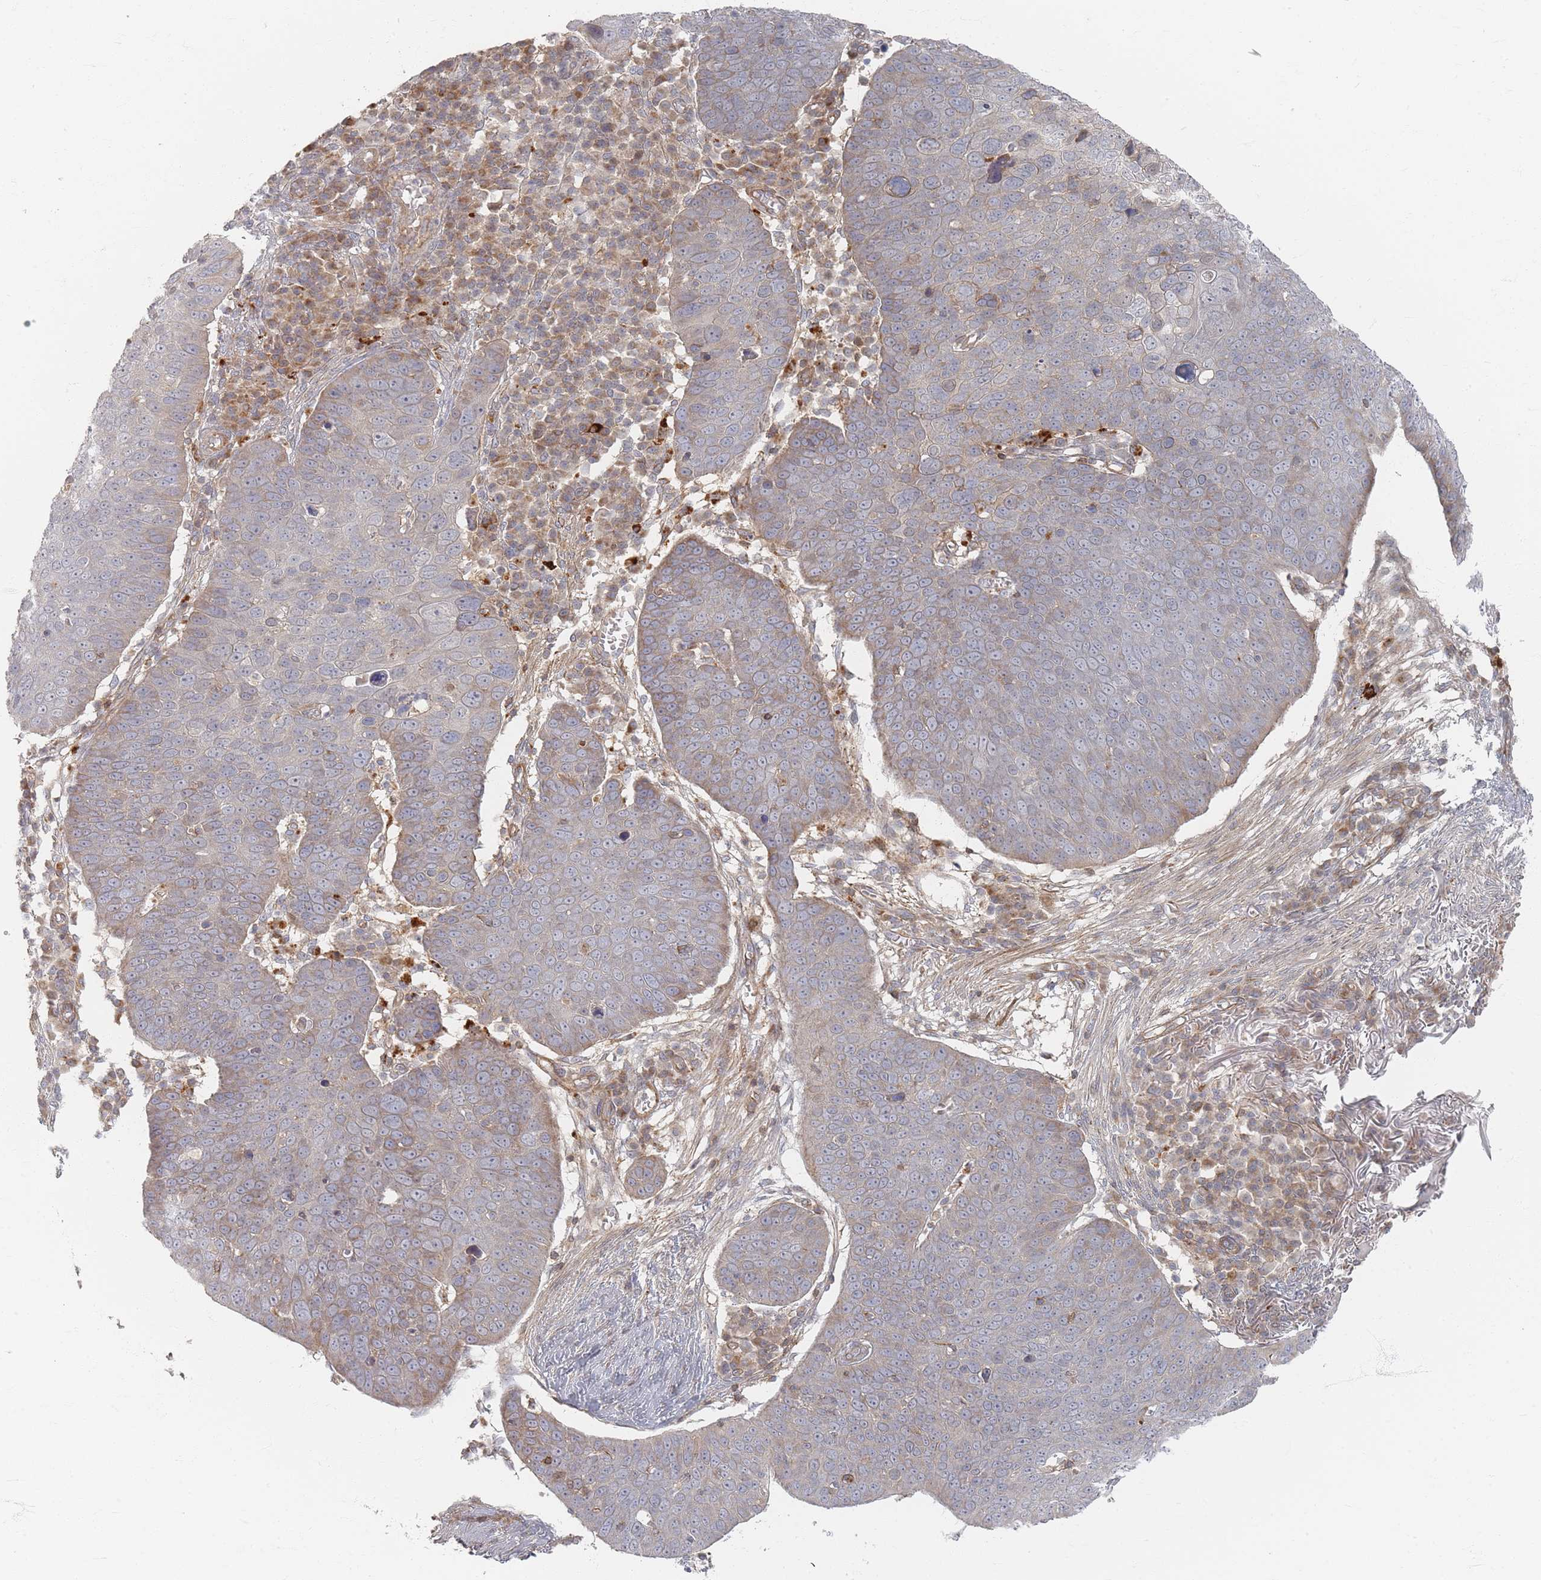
{"staining": {"intensity": "weak", "quantity": "25%-75%", "location": "cytoplasmic/membranous"}, "tissue": "skin cancer", "cell_type": "Tumor cells", "image_type": "cancer", "snomed": [{"axis": "morphology", "description": "Squamous cell carcinoma, NOS"}, {"axis": "topography", "description": "Skin"}], "caption": "Skin cancer (squamous cell carcinoma) stained with a brown dye shows weak cytoplasmic/membranous positive positivity in about 25%-75% of tumor cells.", "gene": "ZNF852", "patient": {"sex": "male", "age": 71}}